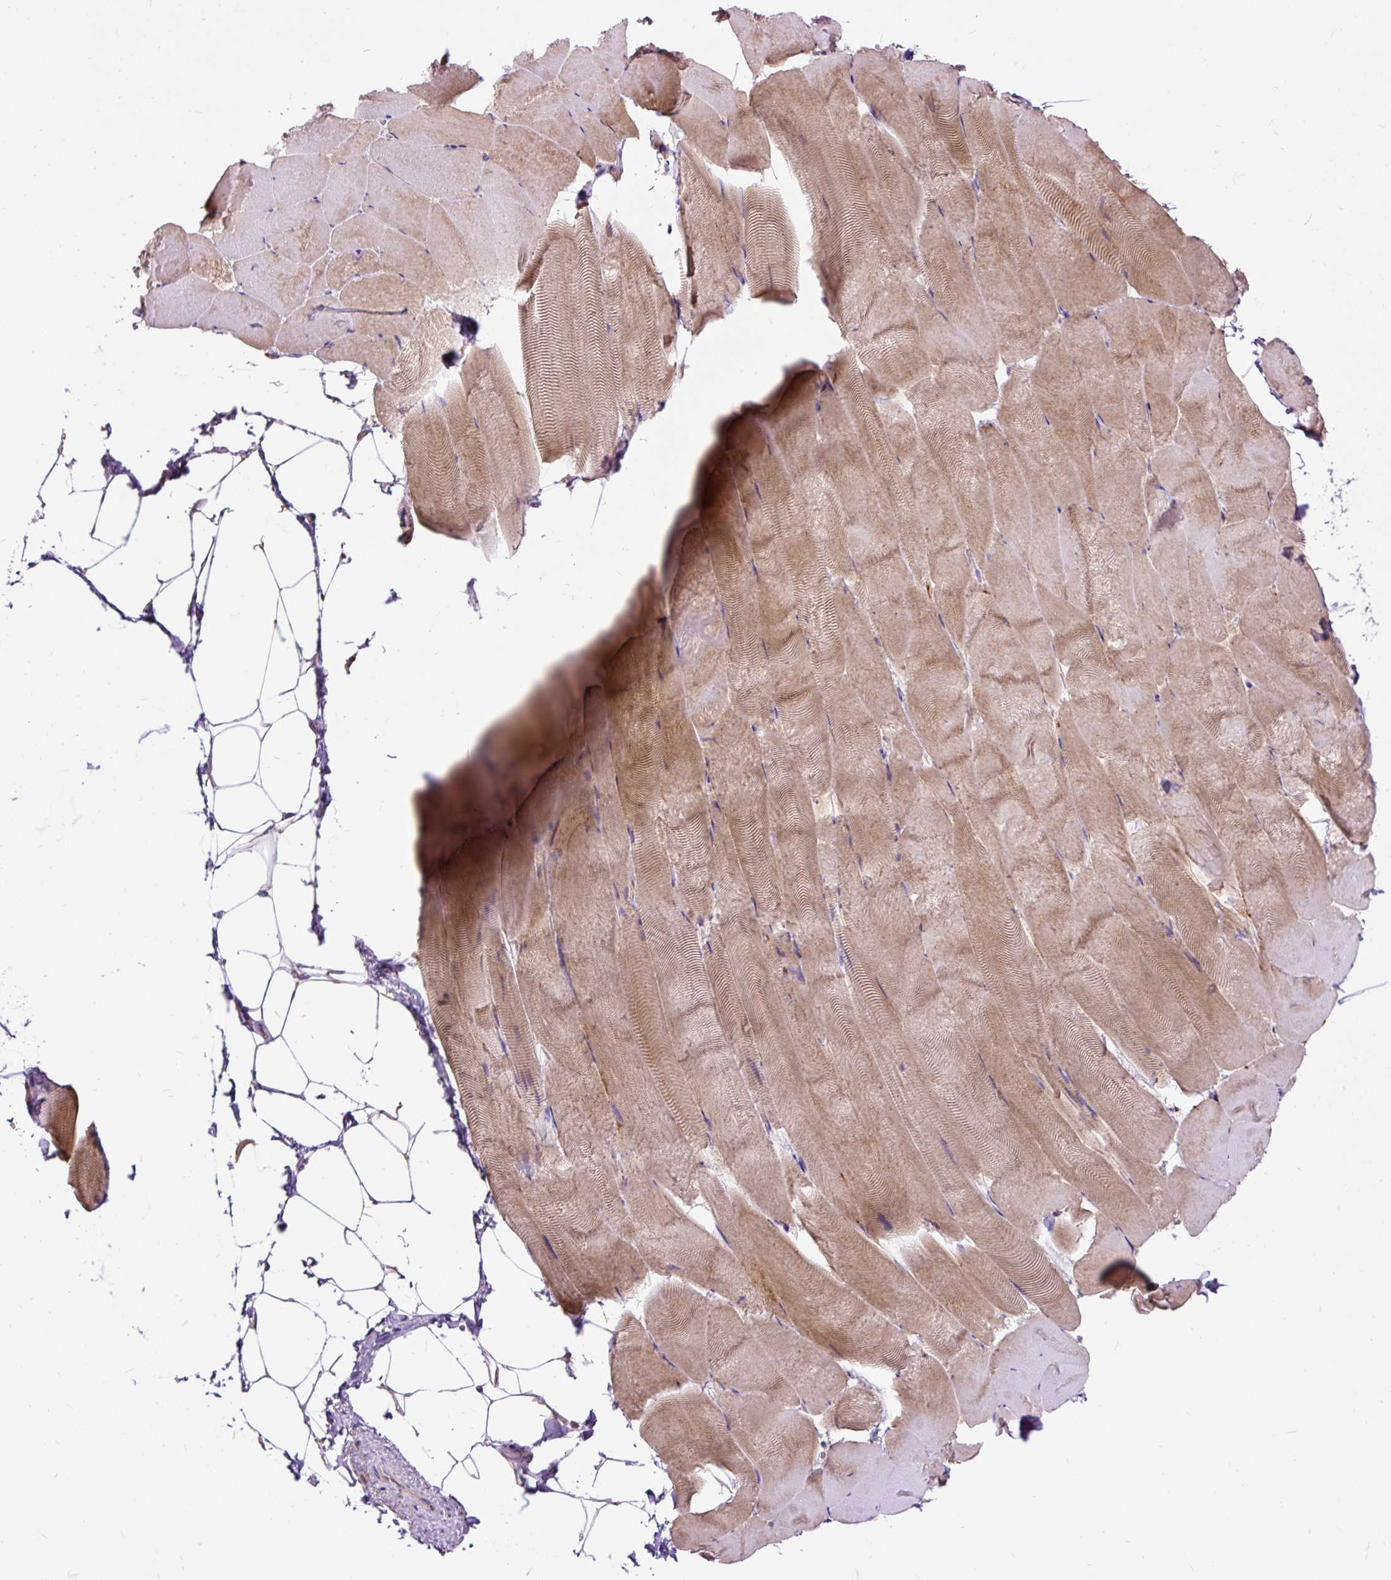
{"staining": {"intensity": "moderate", "quantity": "25%-75%", "location": "cytoplasmic/membranous"}, "tissue": "skeletal muscle", "cell_type": "Myocytes", "image_type": "normal", "snomed": [{"axis": "morphology", "description": "Normal tissue, NOS"}, {"axis": "topography", "description": "Skeletal muscle"}], "caption": "Immunohistochemical staining of unremarkable skeletal muscle shows moderate cytoplasmic/membranous protein expression in about 25%-75% of myocytes.", "gene": "RPS5", "patient": {"sex": "female", "age": 64}}